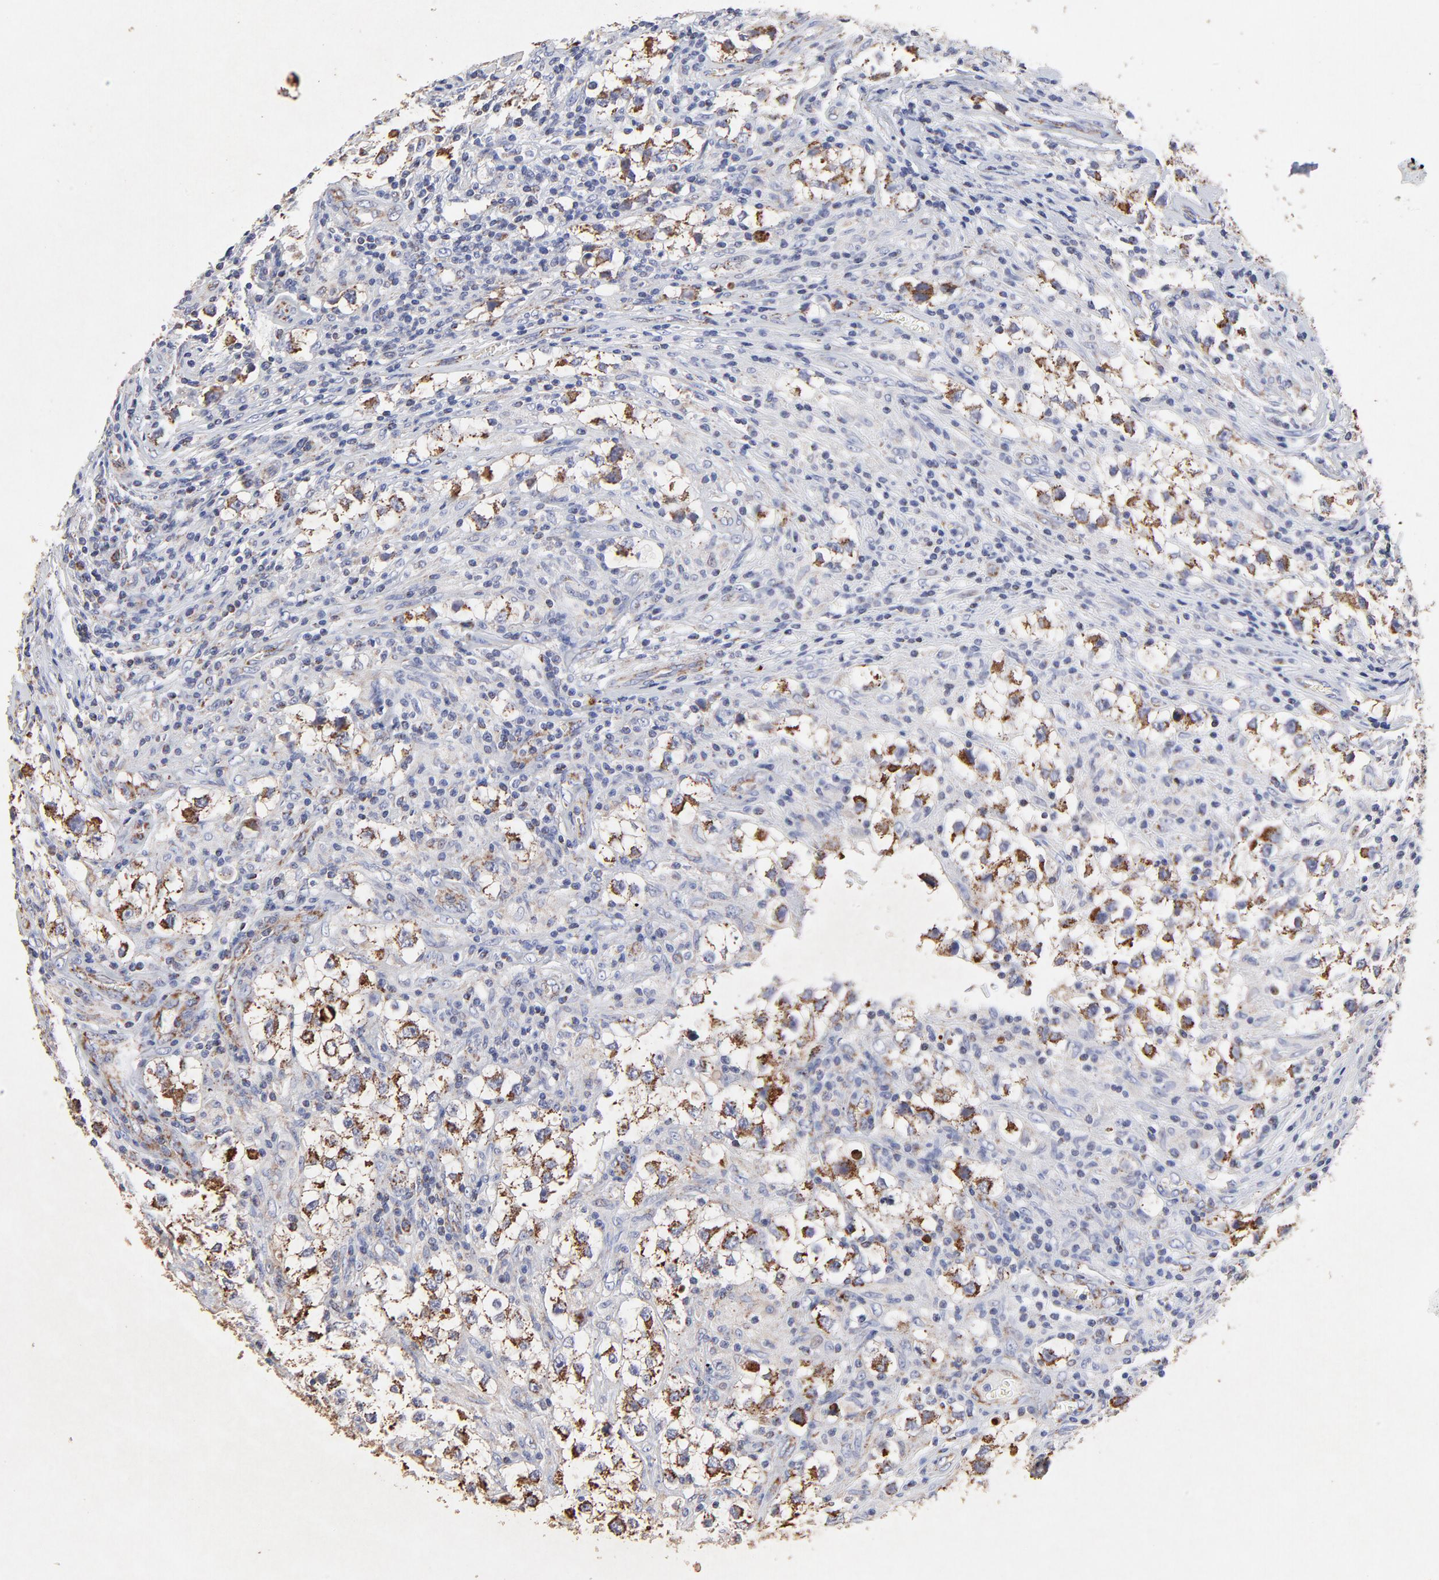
{"staining": {"intensity": "moderate", "quantity": ">75%", "location": "cytoplasmic/membranous"}, "tissue": "testis cancer", "cell_type": "Tumor cells", "image_type": "cancer", "snomed": [{"axis": "morphology", "description": "Seminoma, NOS"}, {"axis": "topography", "description": "Testis"}], "caption": "Protein staining reveals moderate cytoplasmic/membranous staining in approximately >75% of tumor cells in testis seminoma. (DAB (3,3'-diaminobenzidine) IHC with brightfield microscopy, high magnification).", "gene": "SSBP1", "patient": {"sex": "male", "age": 32}}